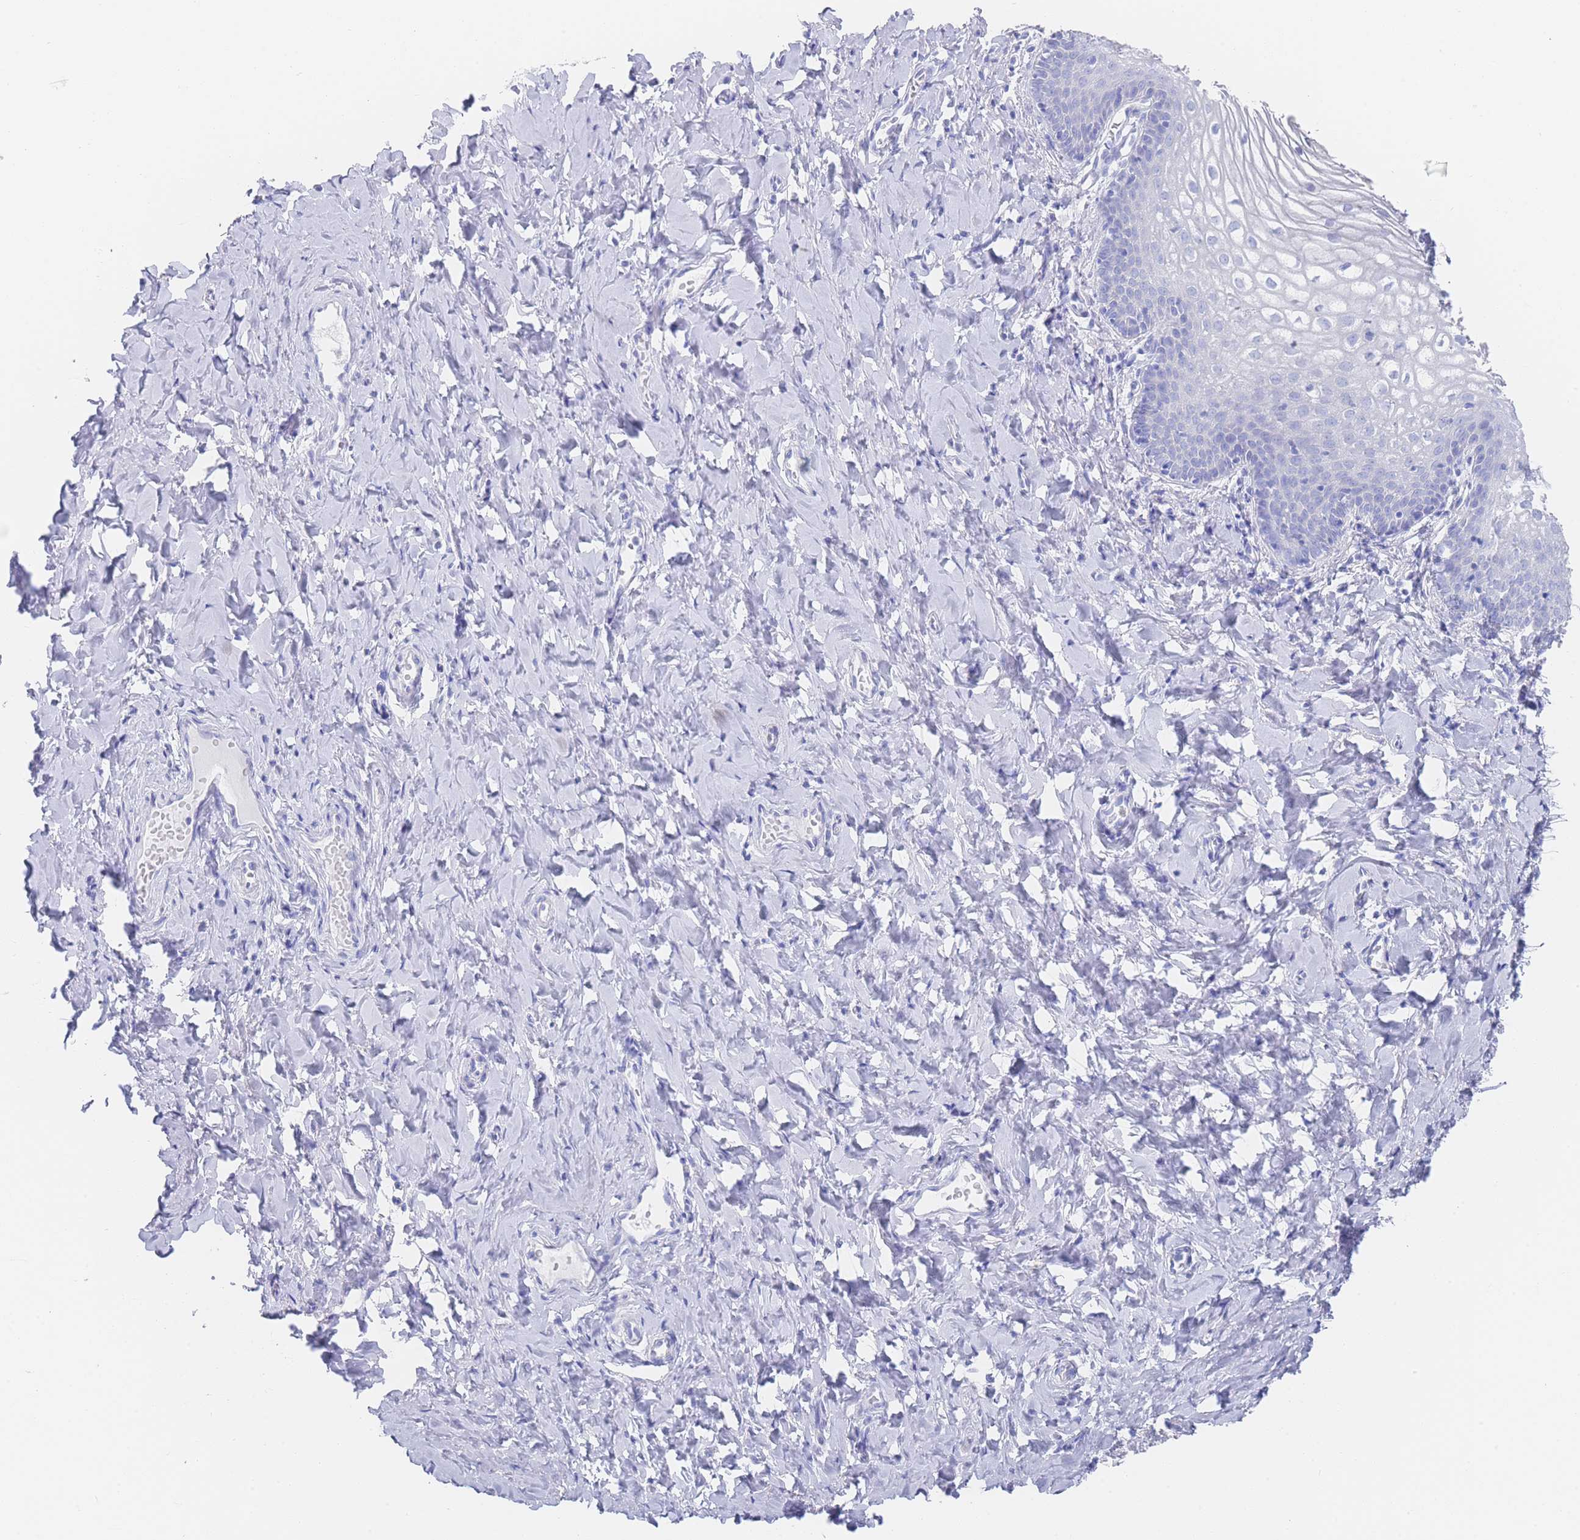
{"staining": {"intensity": "negative", "quantity": "none", "location": "none"}, "tissue": "vagina", "cell_type": "Squamous epithelial cells", "image_type": "normal", "snomed": [{"axis": "morphology", "description": "Normal tissue, NOS"}, {"axis": "topography", "description": "Vagina"}], "caption": "Vagina stained for a protein using immunohistochemistry displays no expression squamous epithelial cells.", "gene": "LRRC37A2", "patient": {"sex": "female", "age": 60}}